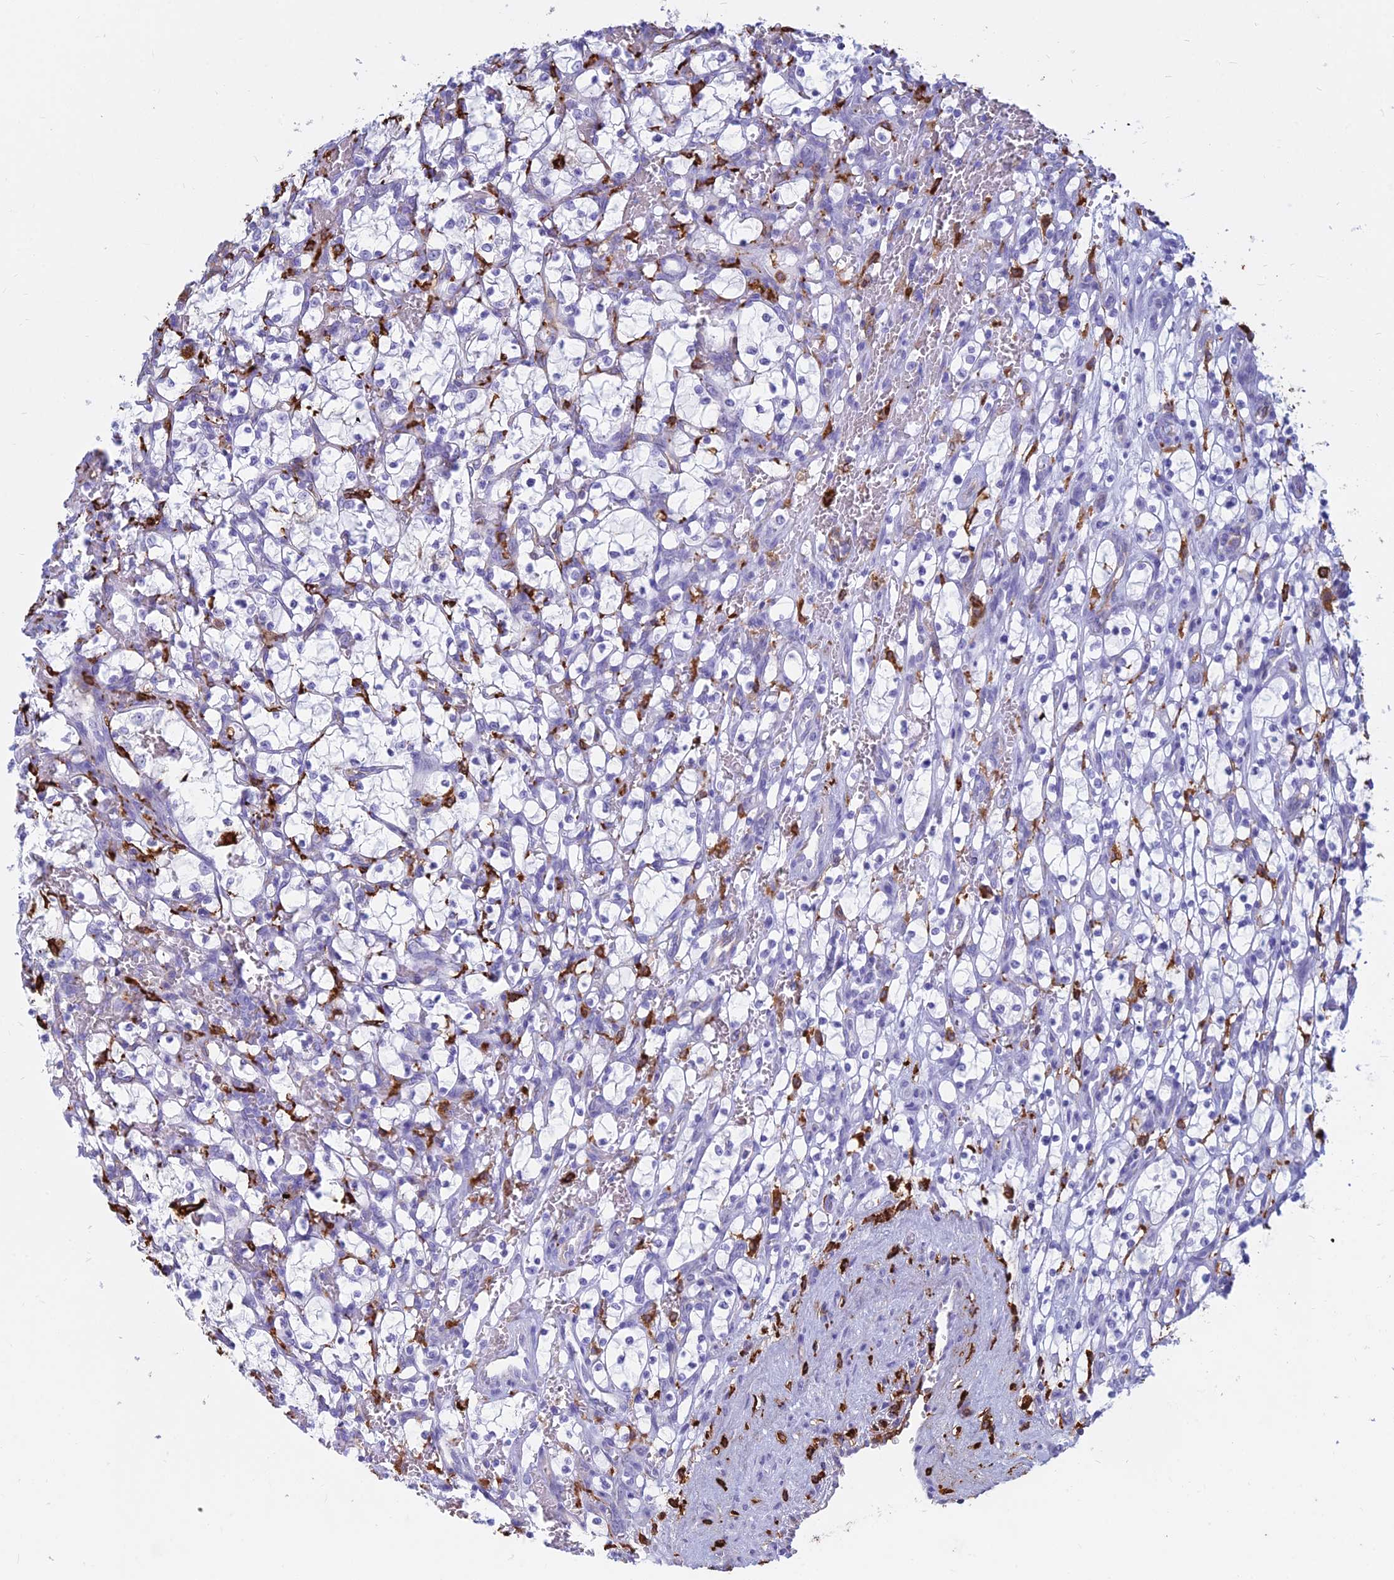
{"staining": {"intensity": "negative", "quantity": "none", "location": "none"}, "tissue": "renal cancer", "cell_type": "Tumor cells", "image_type": "cancer", "snomed": [{"axis": "morphology", "description": "Adenocarcinoma, NOS"}, {"axis": "topography", "description": "Kidney"}], "caption": "A photomicrograph of human renal cancer is negative for staining in tumor cells.", "gene": "HLA-DRB1", "patient": {"sex": "female", "age": 69}}